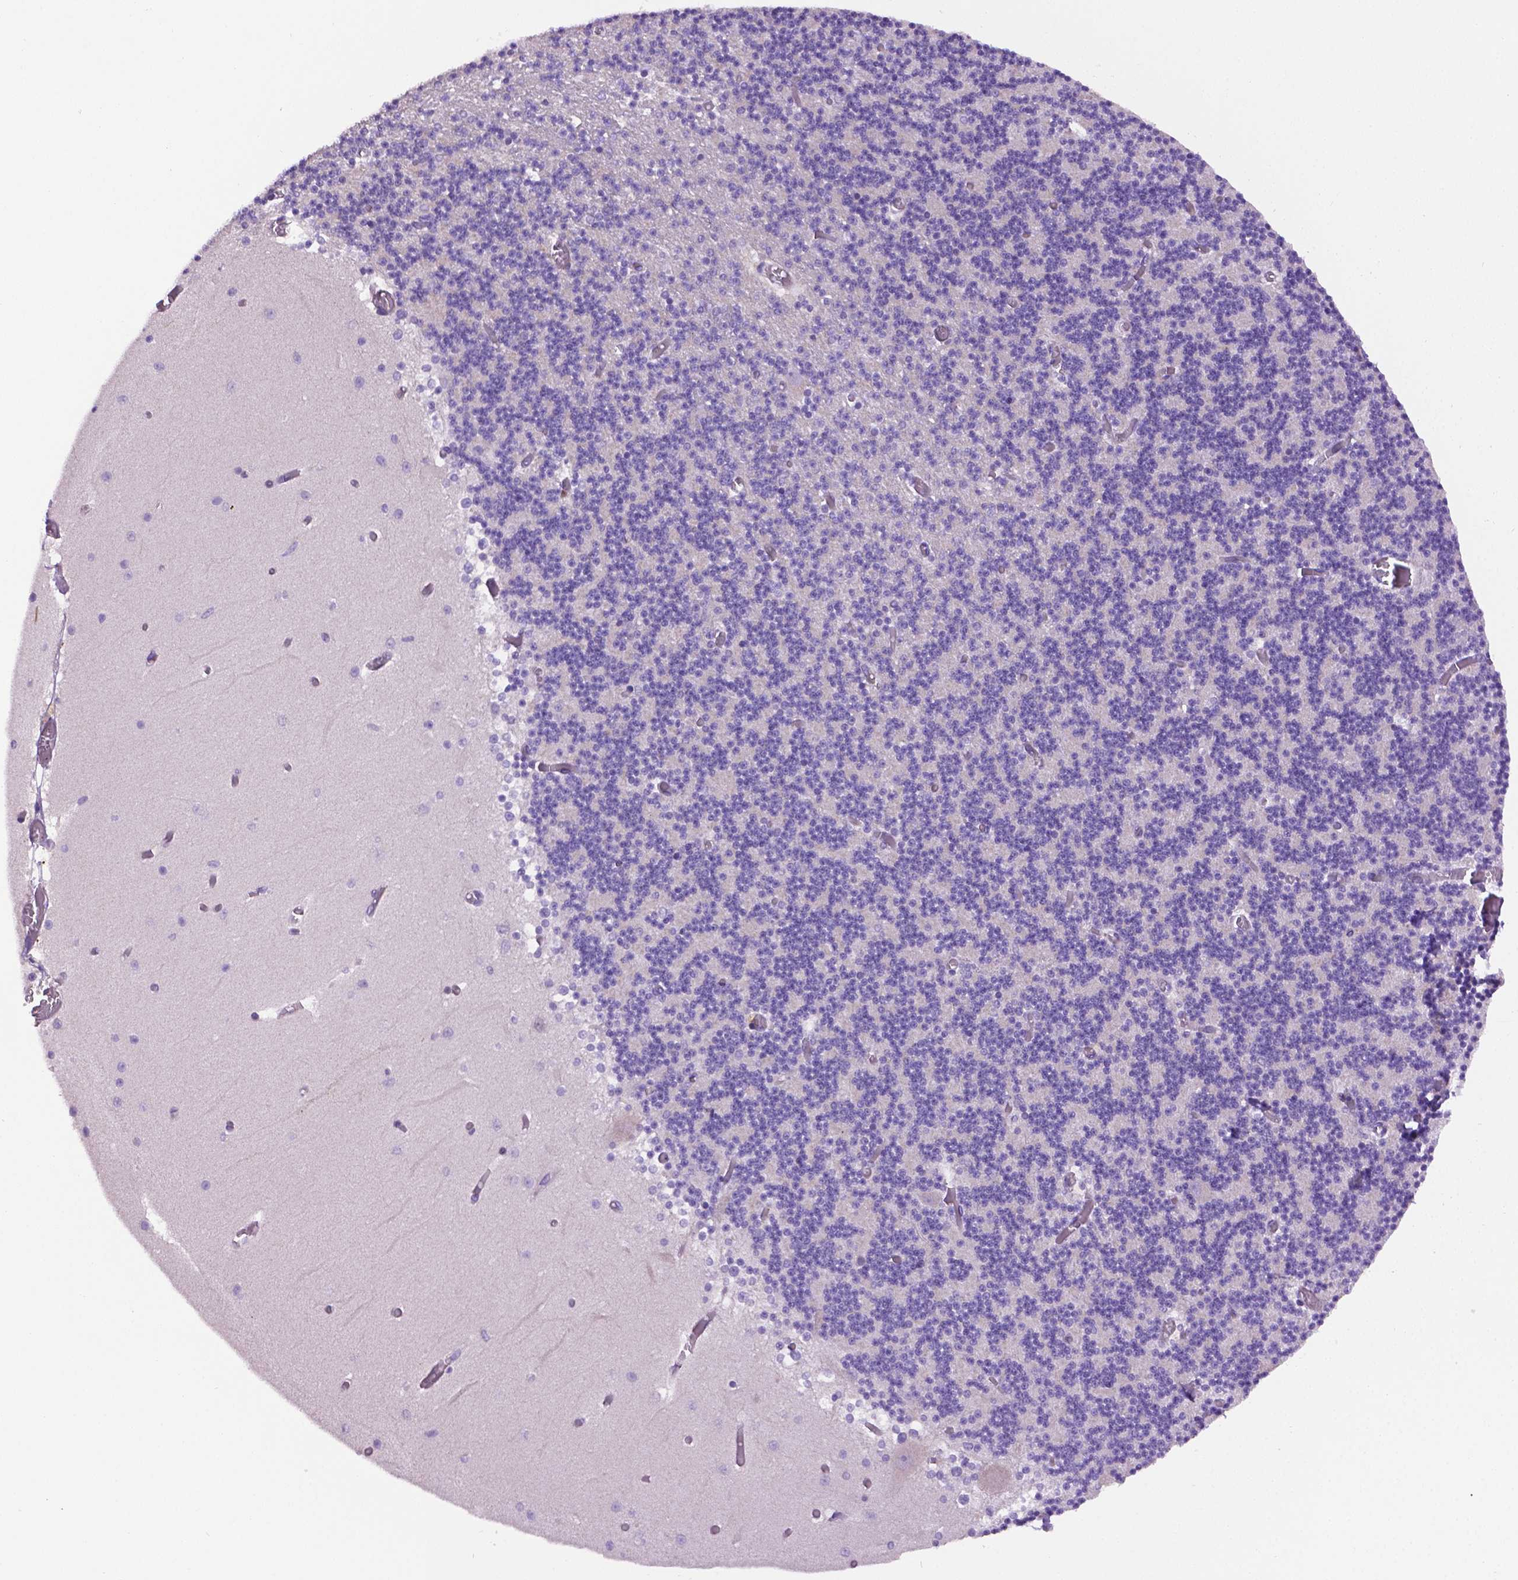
{"staining": {"intensity": "negative", "quantity": "none", "location": "none"}, "tissue": "cerebellum", "cell_type": "Cells in granular layer", "image_type": "normal", "snomed": [{"axis": "morphology", "description": "Normal tissue, NOS"}, {"axis": "topography", "description": "Cerebellum"}], "caption": "This is an immunohistochemistry histopathology image of benign human cerebellum. There is no staining in cells in granular layer.", "gene": "CCER2", "patient": {"sex": "female", "age": 28}}